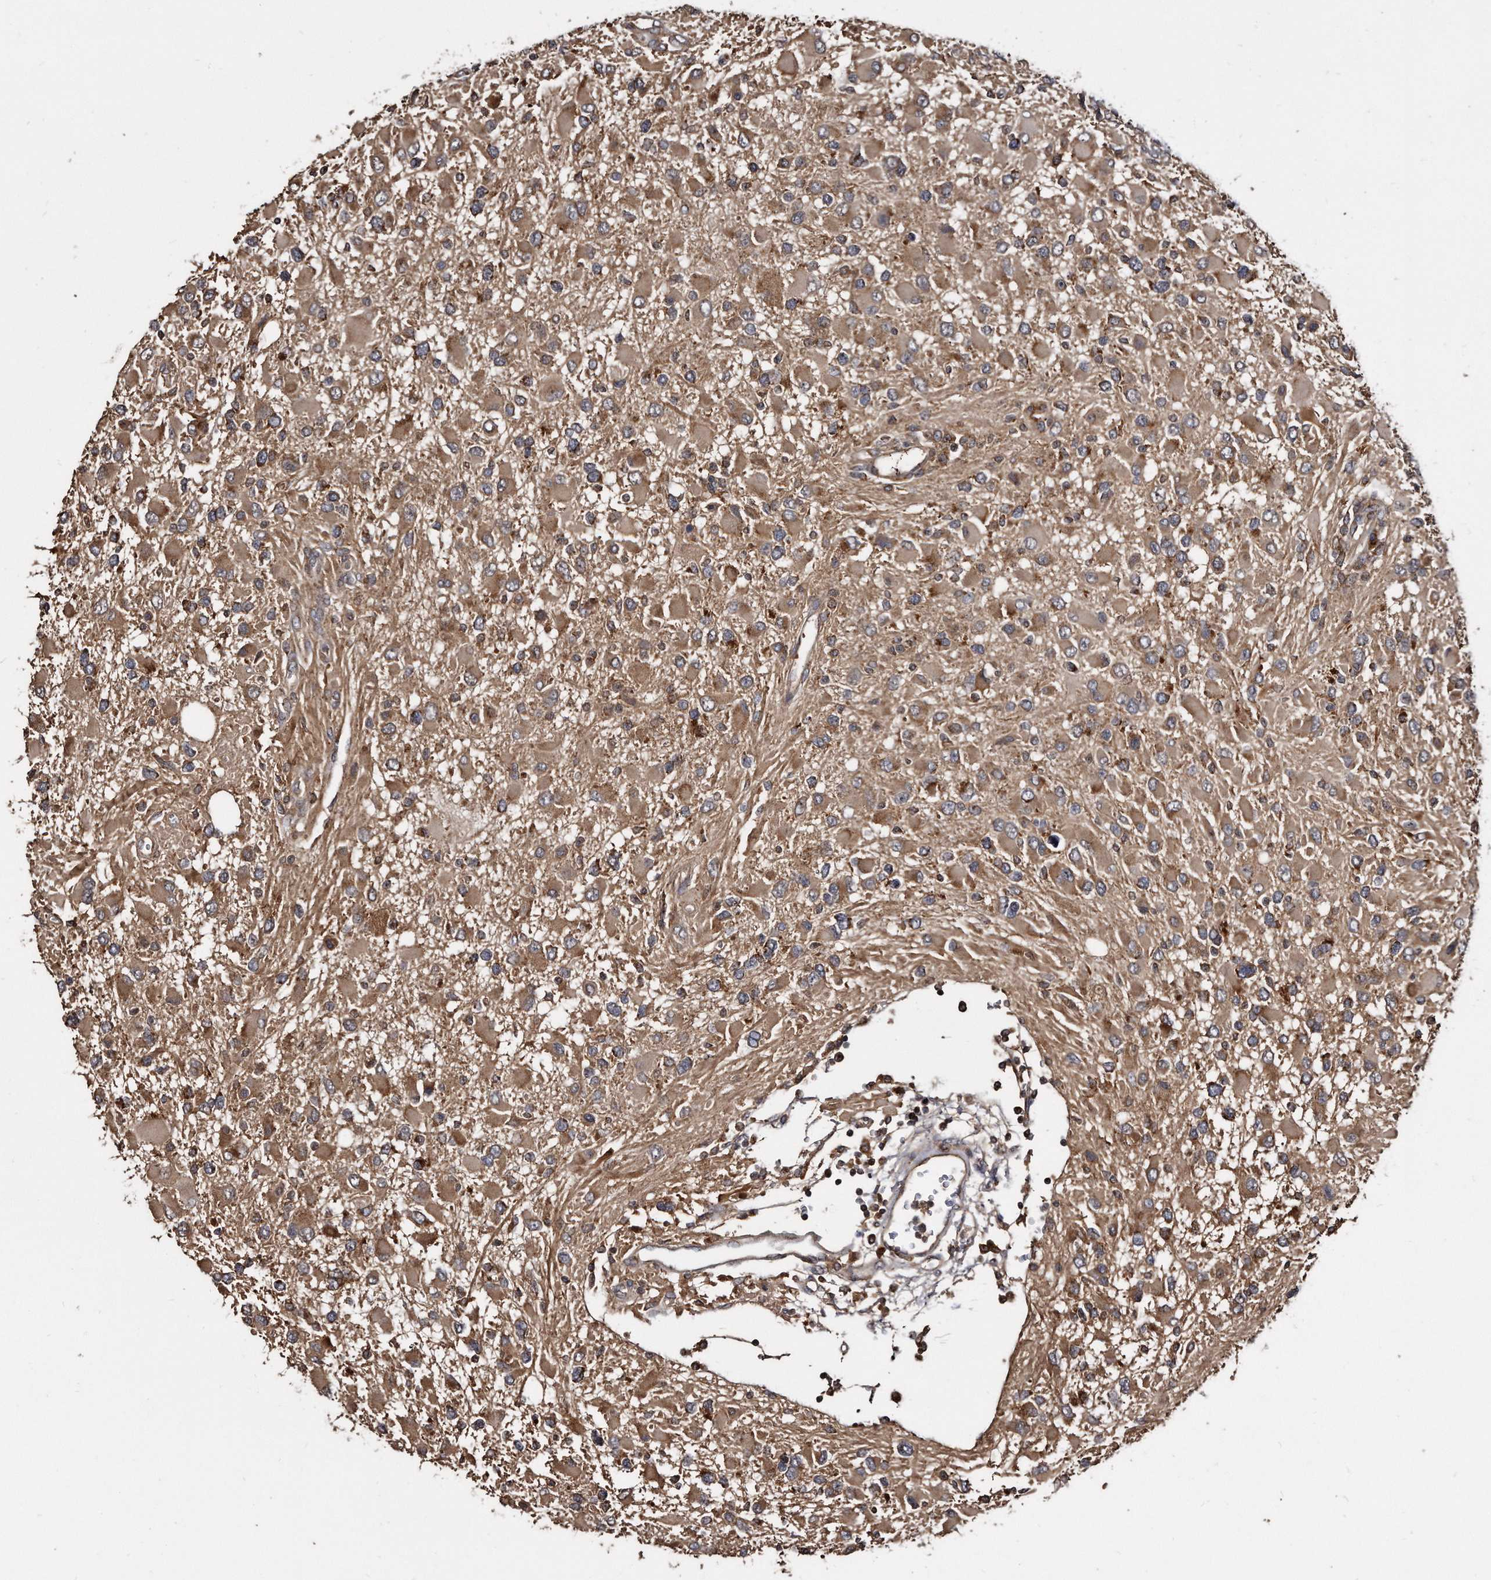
{"staining": {"intensity": "moderate", "quantity": ">75%", "location": "cytoplasmic/membranous"}, "tissue": "glioma", "cell_type": "Tumor cells", "image_type": "cancer", "snomed": [{"axis": "morphology", "description": "Glioma, malignant, High grade"}, {"axis": "topography", "description": "Brain"}], "caption": "This is an image of immunohistochemistry (IHC) staining of malignant high-grade glioma, which shows moderate expression in the cytoplasmic/membranous of tumor cells.", "gene": "FAM136A", "patient": {"sex": "male", "age": 53}}